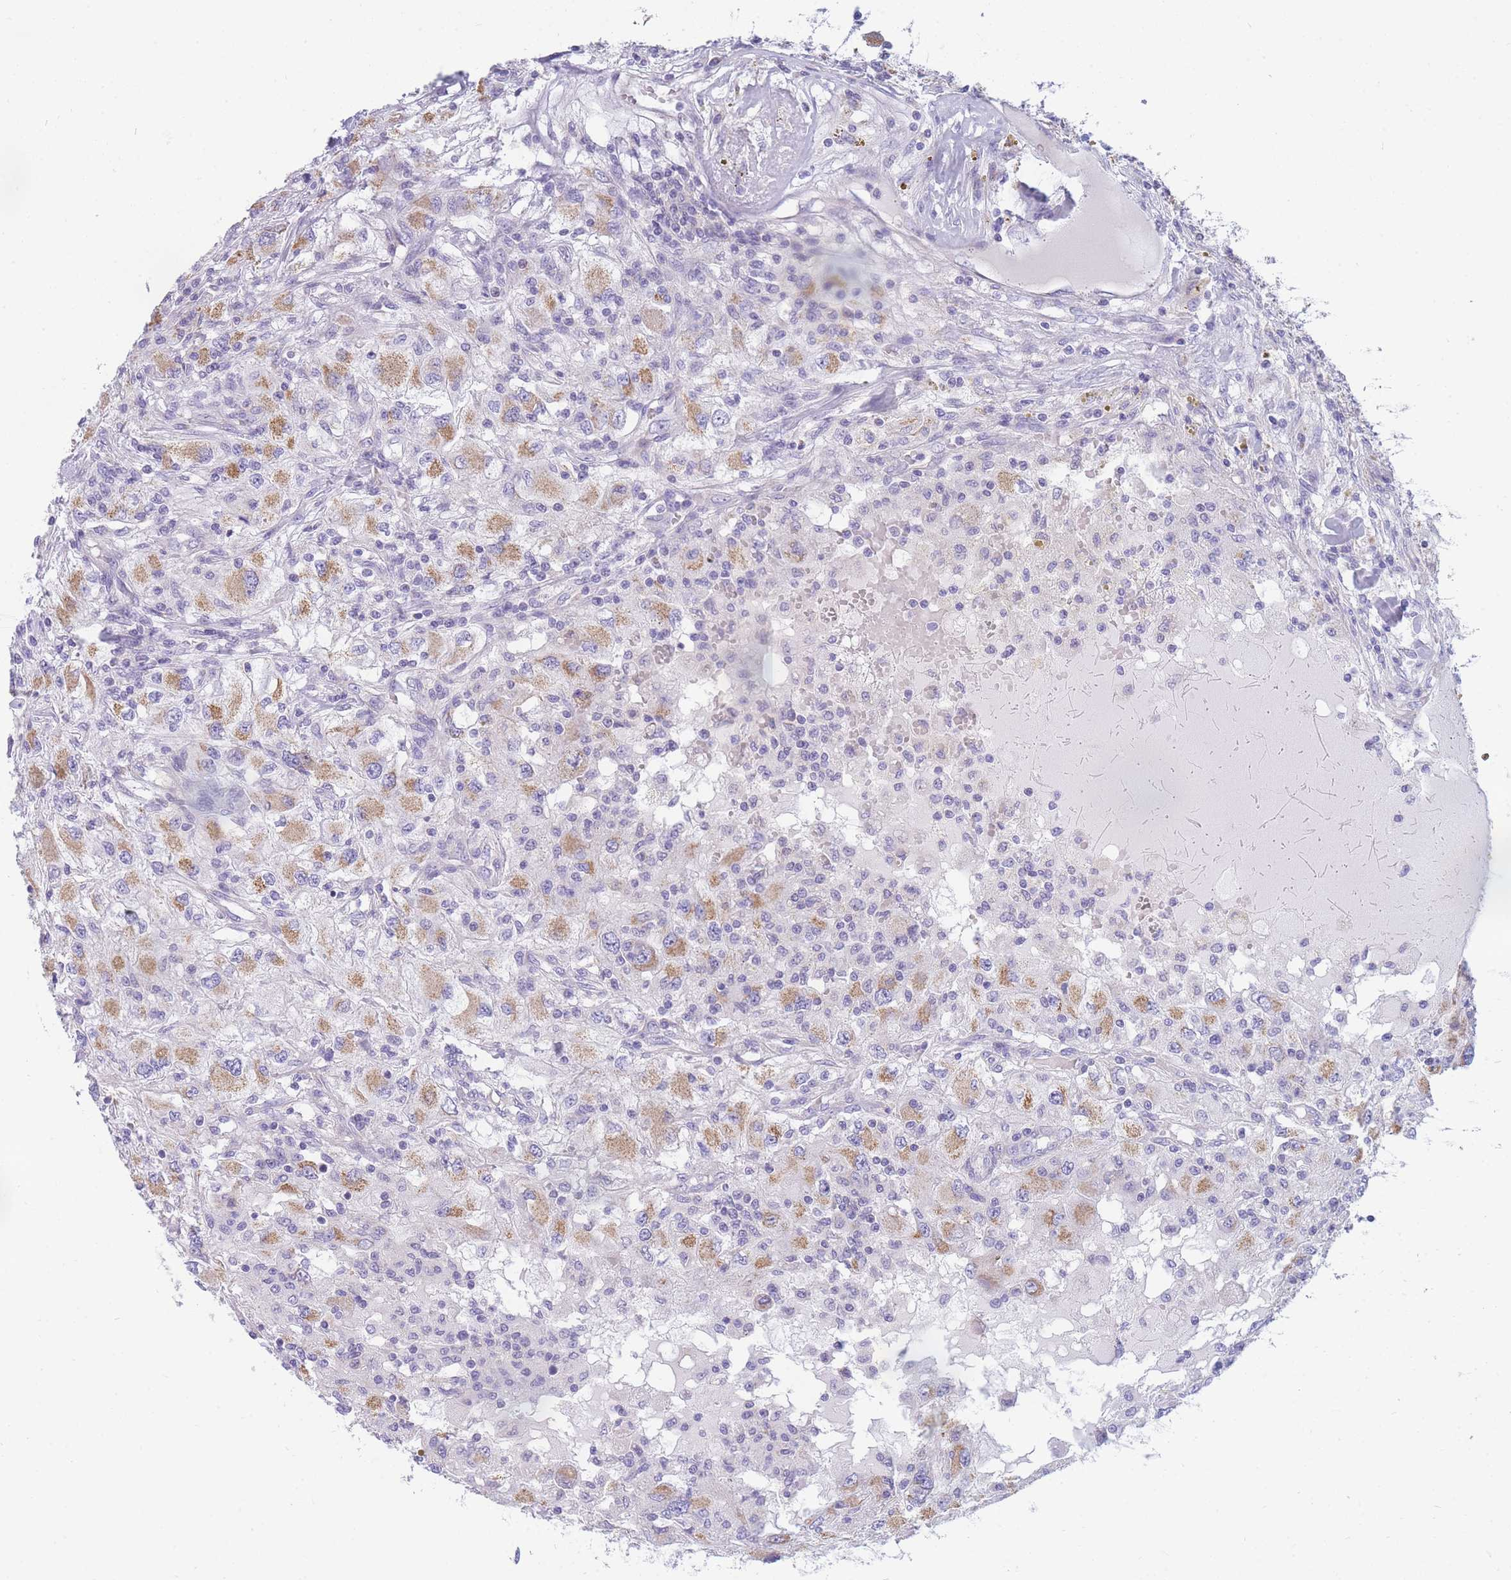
{"staining": {"intensity": "moderate", "quantity": "25%-75%", "location": "cytoplasmic/membranous"}, "tissue": "renal cancer", "cell_type": "Tumor cells", "image_type": "cancer", "snomed": [{"axis": "morphology", "description": "Adenocarcinoma, NOS"}, {"axis": "topography", "description": "Kidney"}], "caption": "Brown immunohistochemical staining in renal cancer reveals moderate cytoplasmic/membranous expression in about 25%-75% of tumor cells.", "gene": "DHRS11", "patient": {"sex": "female", "age": 67}}